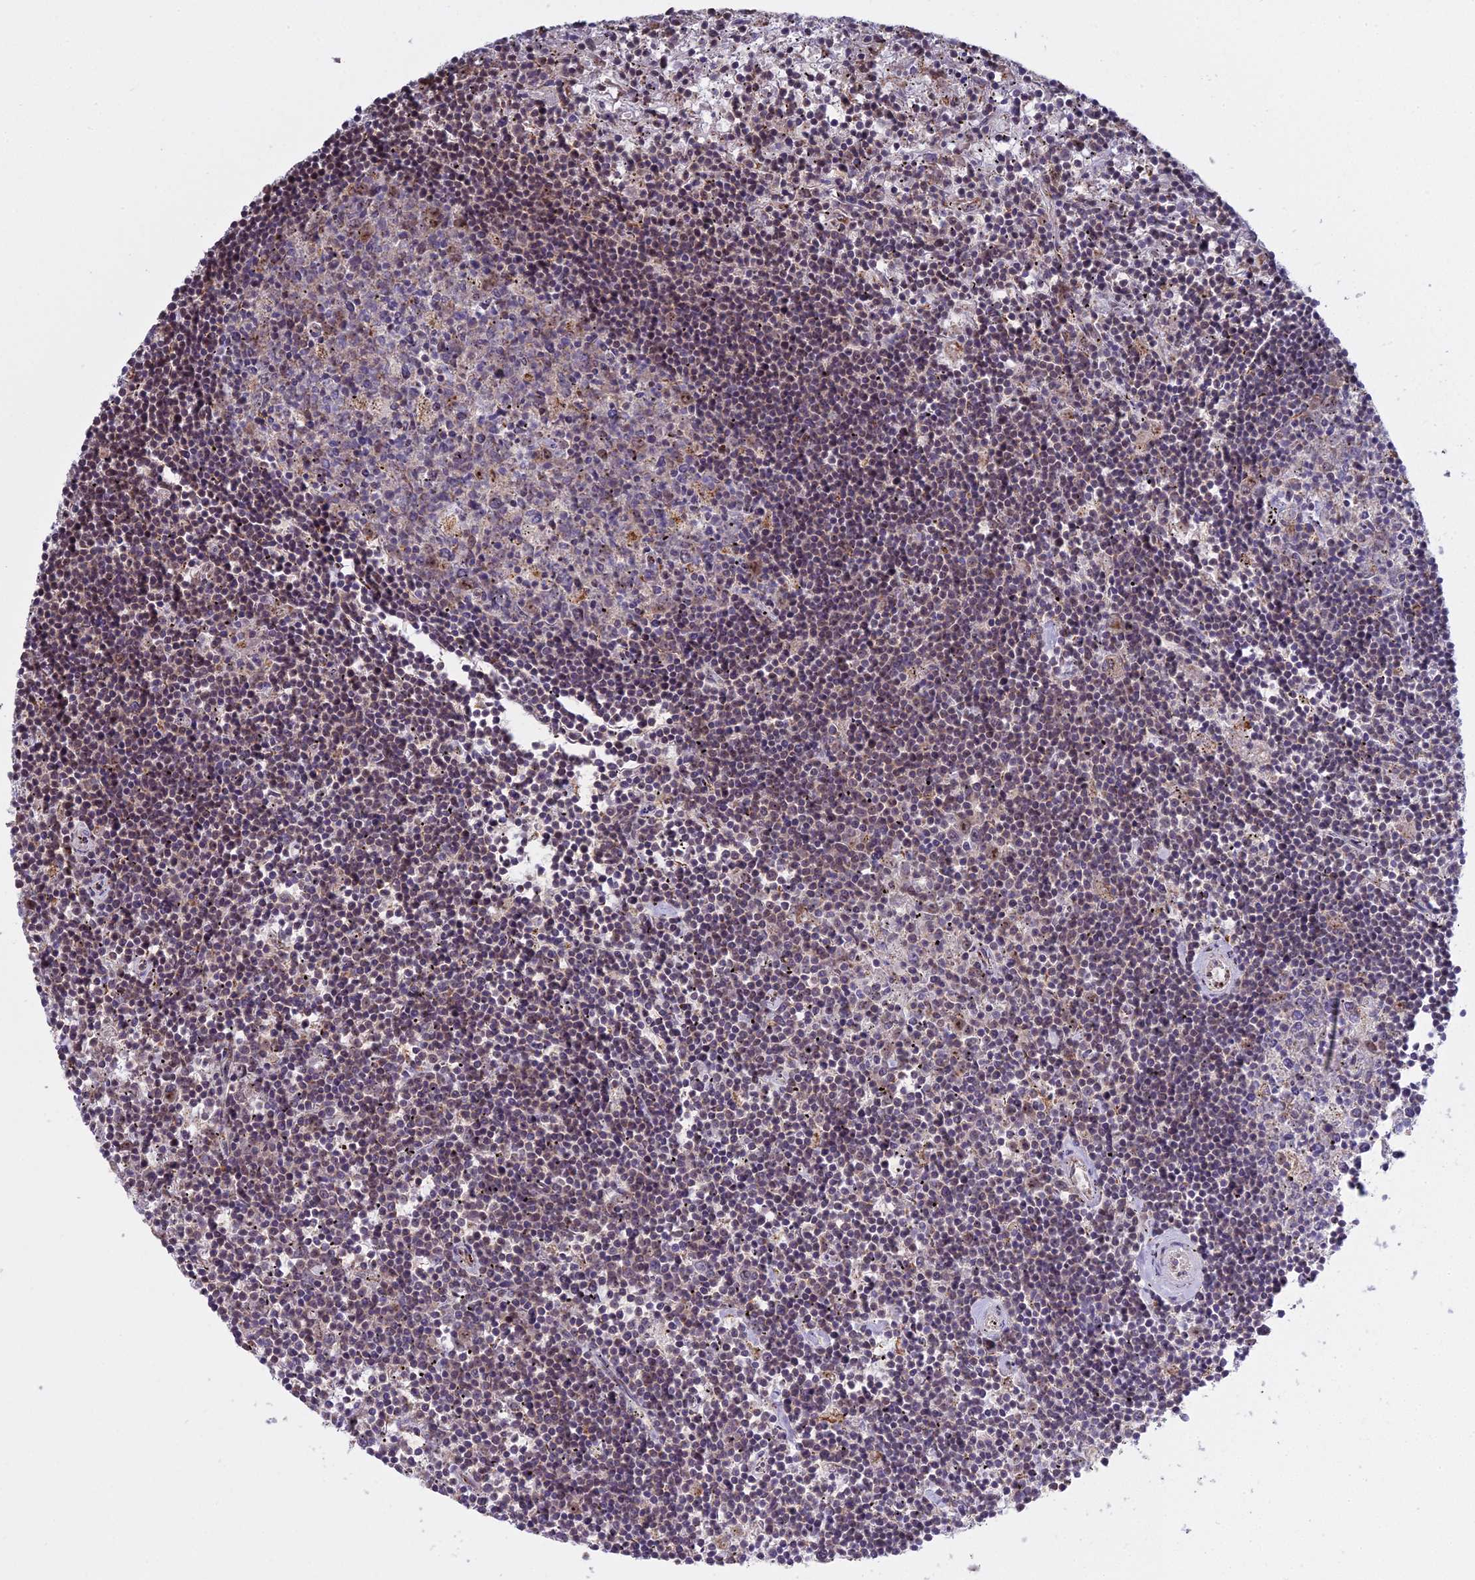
{"staining": {"intensity": "weak", "quantity": "25%-75%", "location": "nuclear"}, "tissue": "lymphoma", "cell_type": "Tumor cells", "image_type": "cancer", "snomed": [{"axis": "morphology", "description": "Malignant lymphoma, non-Hodgkin's type, Low grade"}, {"axis": "topography", "description": "Spleen"}], "caption": "Brown immunohistochemical staining in malignant lymphoma, non-Hodgkin's type (low-grade) exhibits weak nuclear expression in about 25%-75% of tumor cells. The protein of interest is shown in brown color, while the nuclei are stained blue.", "gene": "MEOX1", "patient": {"sex": "male", "age": 76}}